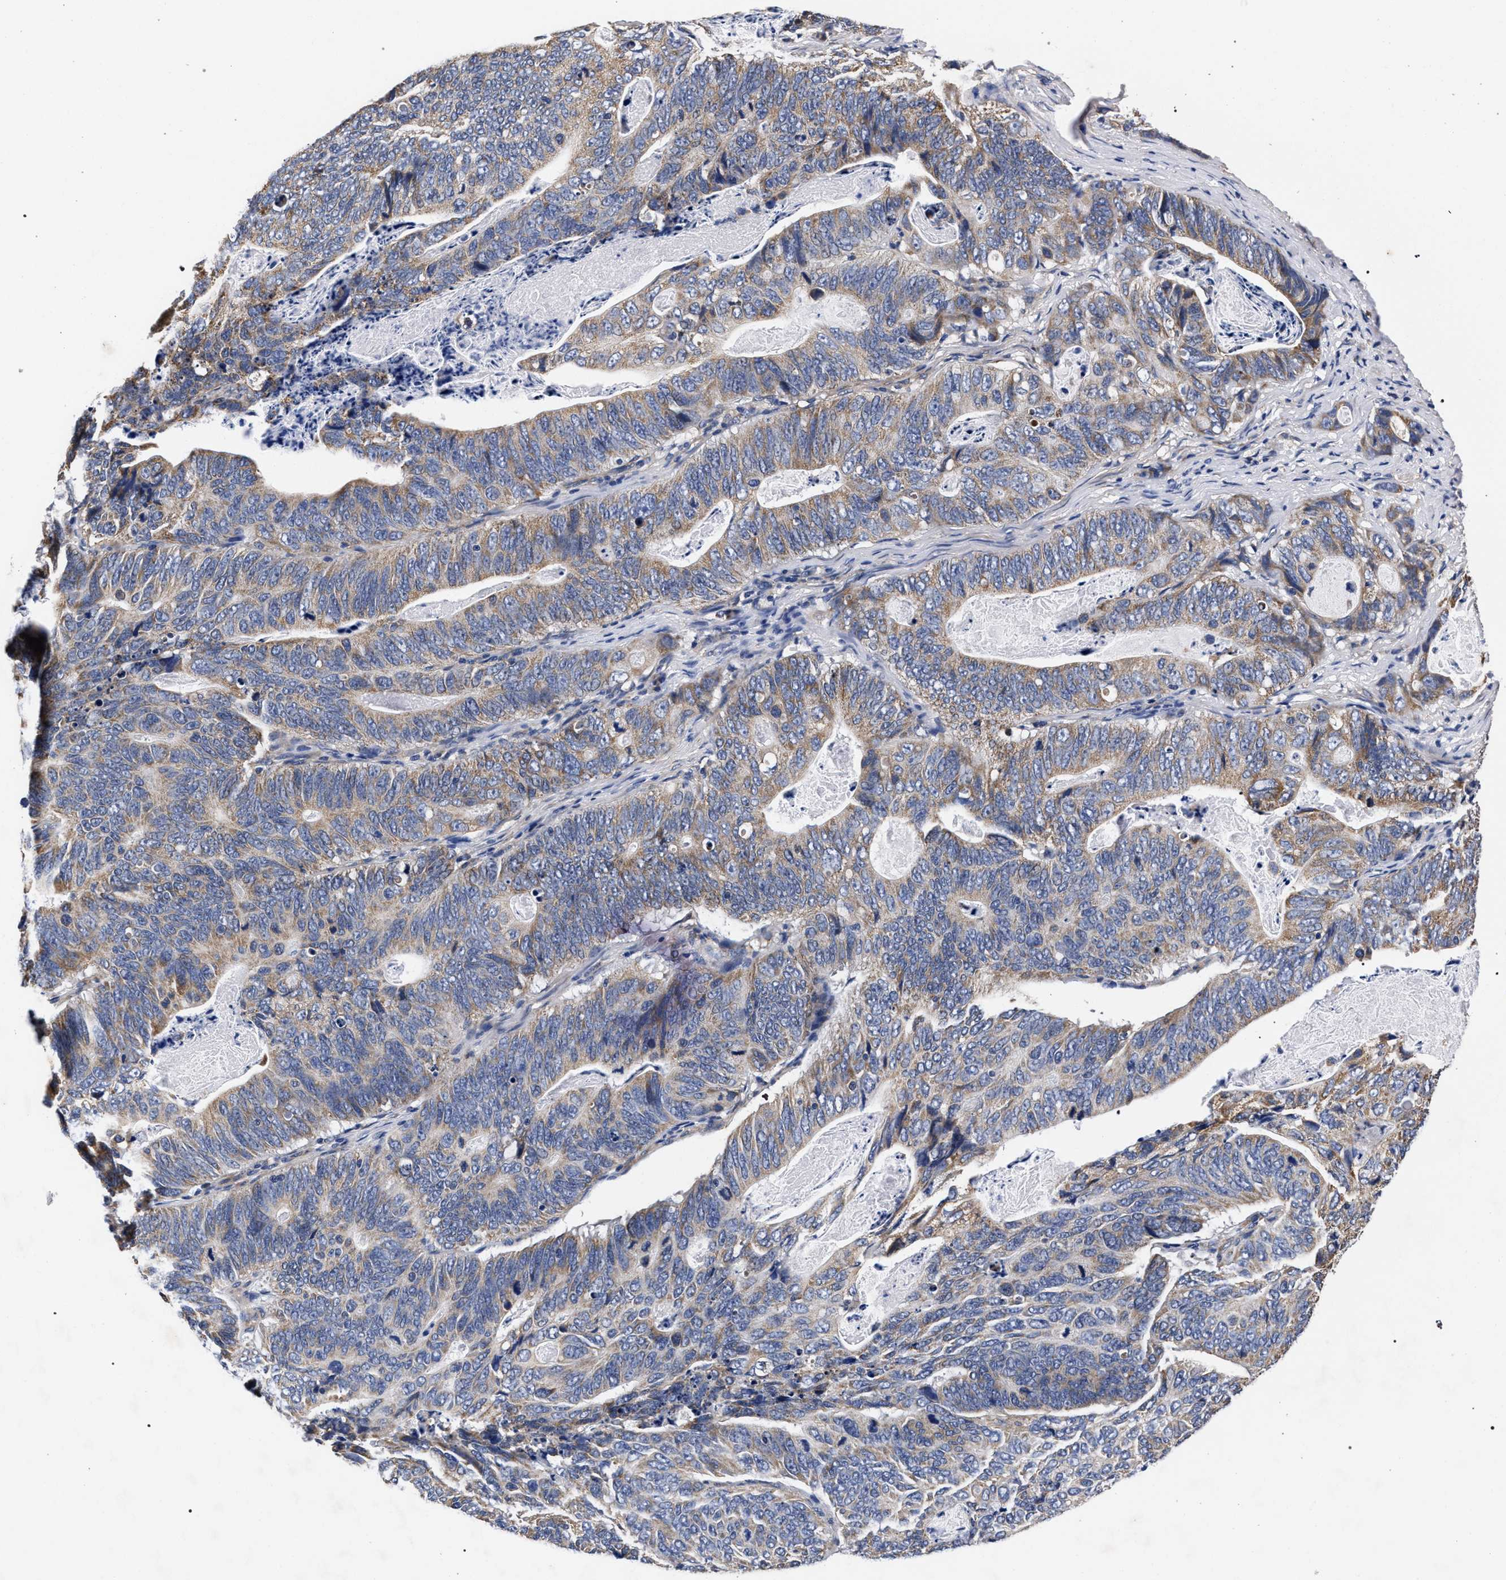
{"staining": {"intensity": "weak", "quantity": ">75%", "location": "cytoplasmic/membranous"}, "tissue": "stomach cancer", "cell_type": "Tumor cells", "image_type": "cancer", "snomed": [{"axis": "morphology", "description": "Normal tissue, NOS"}, {"axis": "morphology", "description": "Adenocarcinoma, NOS"}, {"axis": "topography", "description": "Stomach"}], "caption": "High-magnification brightfield microscopy of stomach cancer (adenocarcinoma) stained with DAB (brown) and counterstained with hematoxylin (blue). tumor cells exhibit weak cytoplasmic/membranous positivity is appreciated in approximately>75% of cells.", "gene": "CFAP95", "patient": {"sex": "female", "age": 89}}